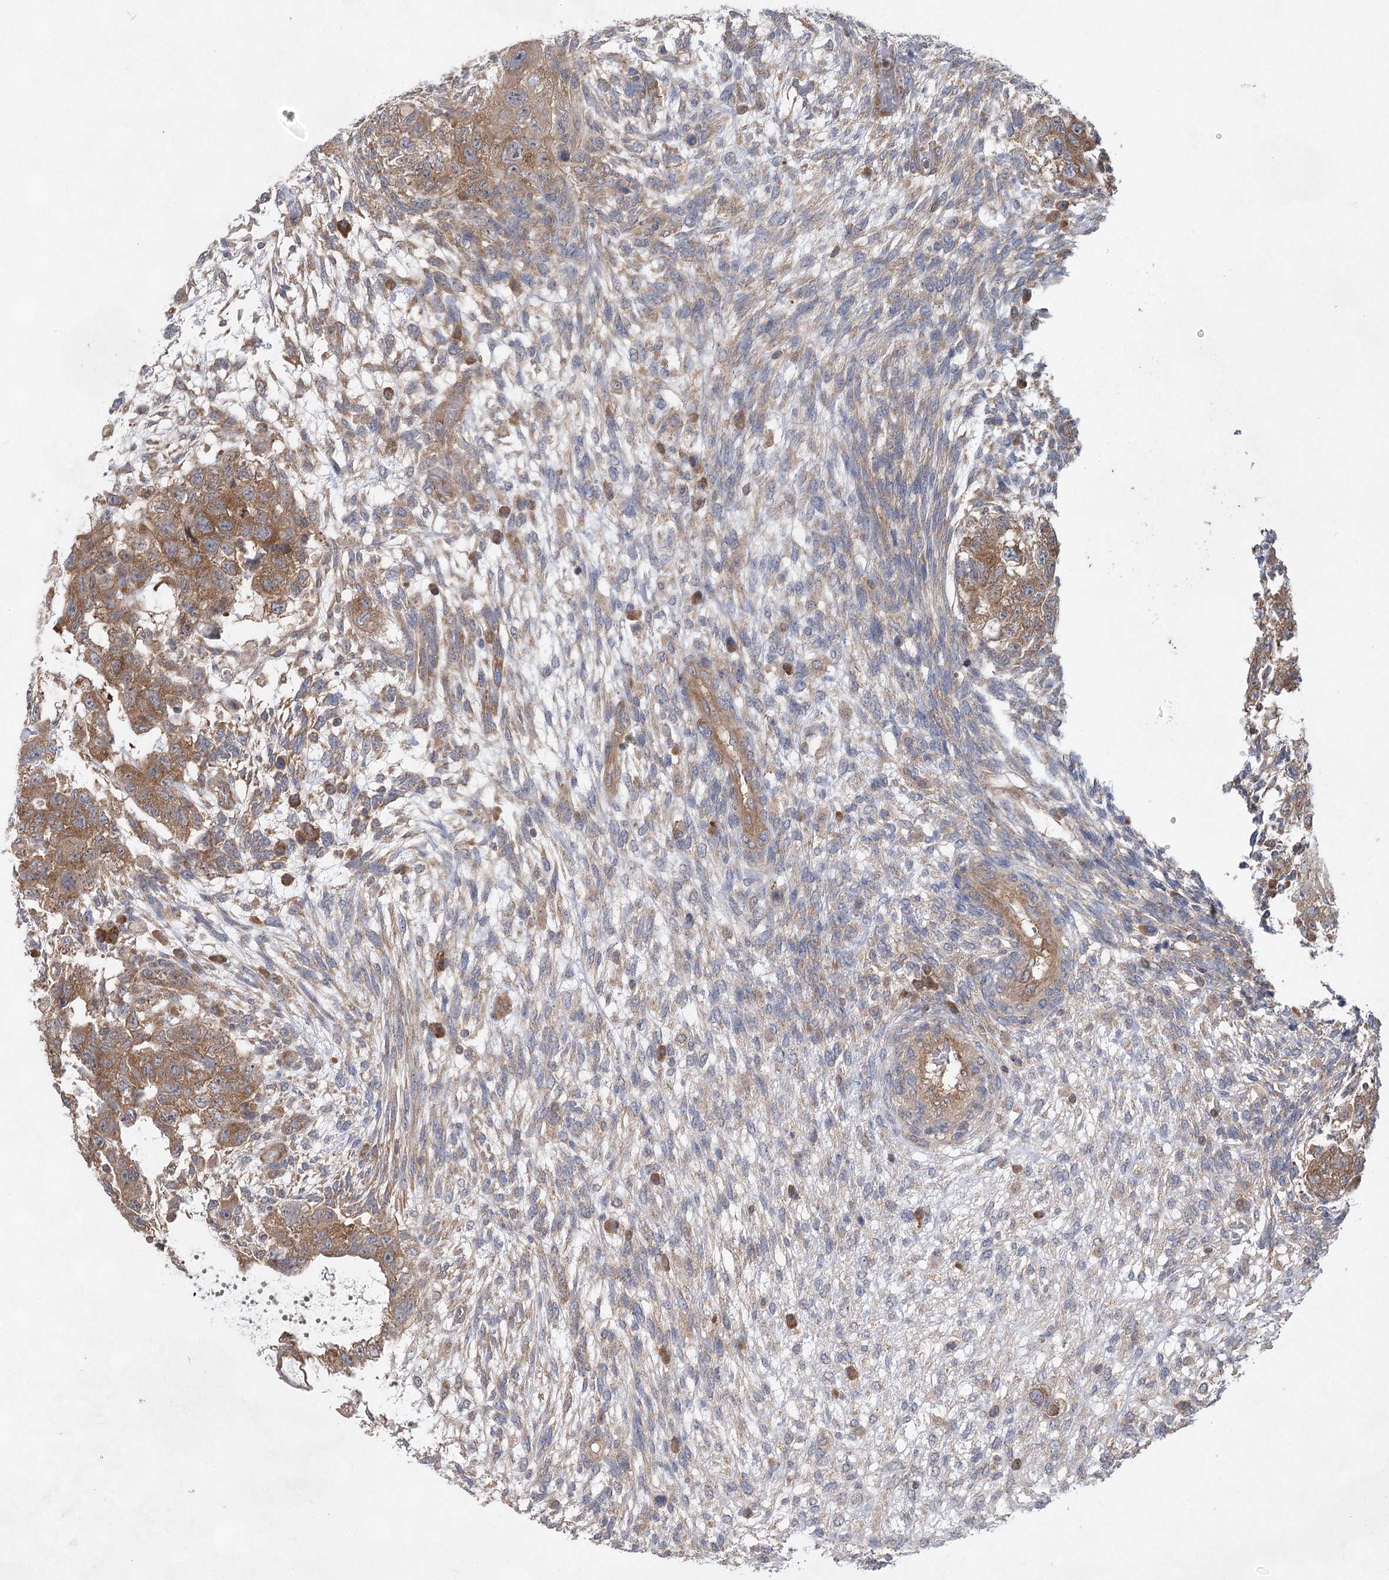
{"staining": {"intensity": "moderate", "quantity": ">75%", "location": "cytoplasmic/membranous"}, "tissue": "testis cancer", "cell_type": "Tumor cells", "image_type": "cancer", "snomed": [{"axis": "morphology", "description": "Normal tissue, NOS"}, {"axis": "morphology", "description": "Carcinoma, Embryonal, NOS"}, {"axis": "topography", "description": "Testis"}], "caption": "An immunohistochemistry histopathology image of neoplastic tissue is shown. Protein staining in brown labels moderate cytoplasmic/membranous positivity in embryonal carcinoma (testis) within tumor cells.", "gene": "EIF3A", "patient": {"sex": "male", "age": 36}}